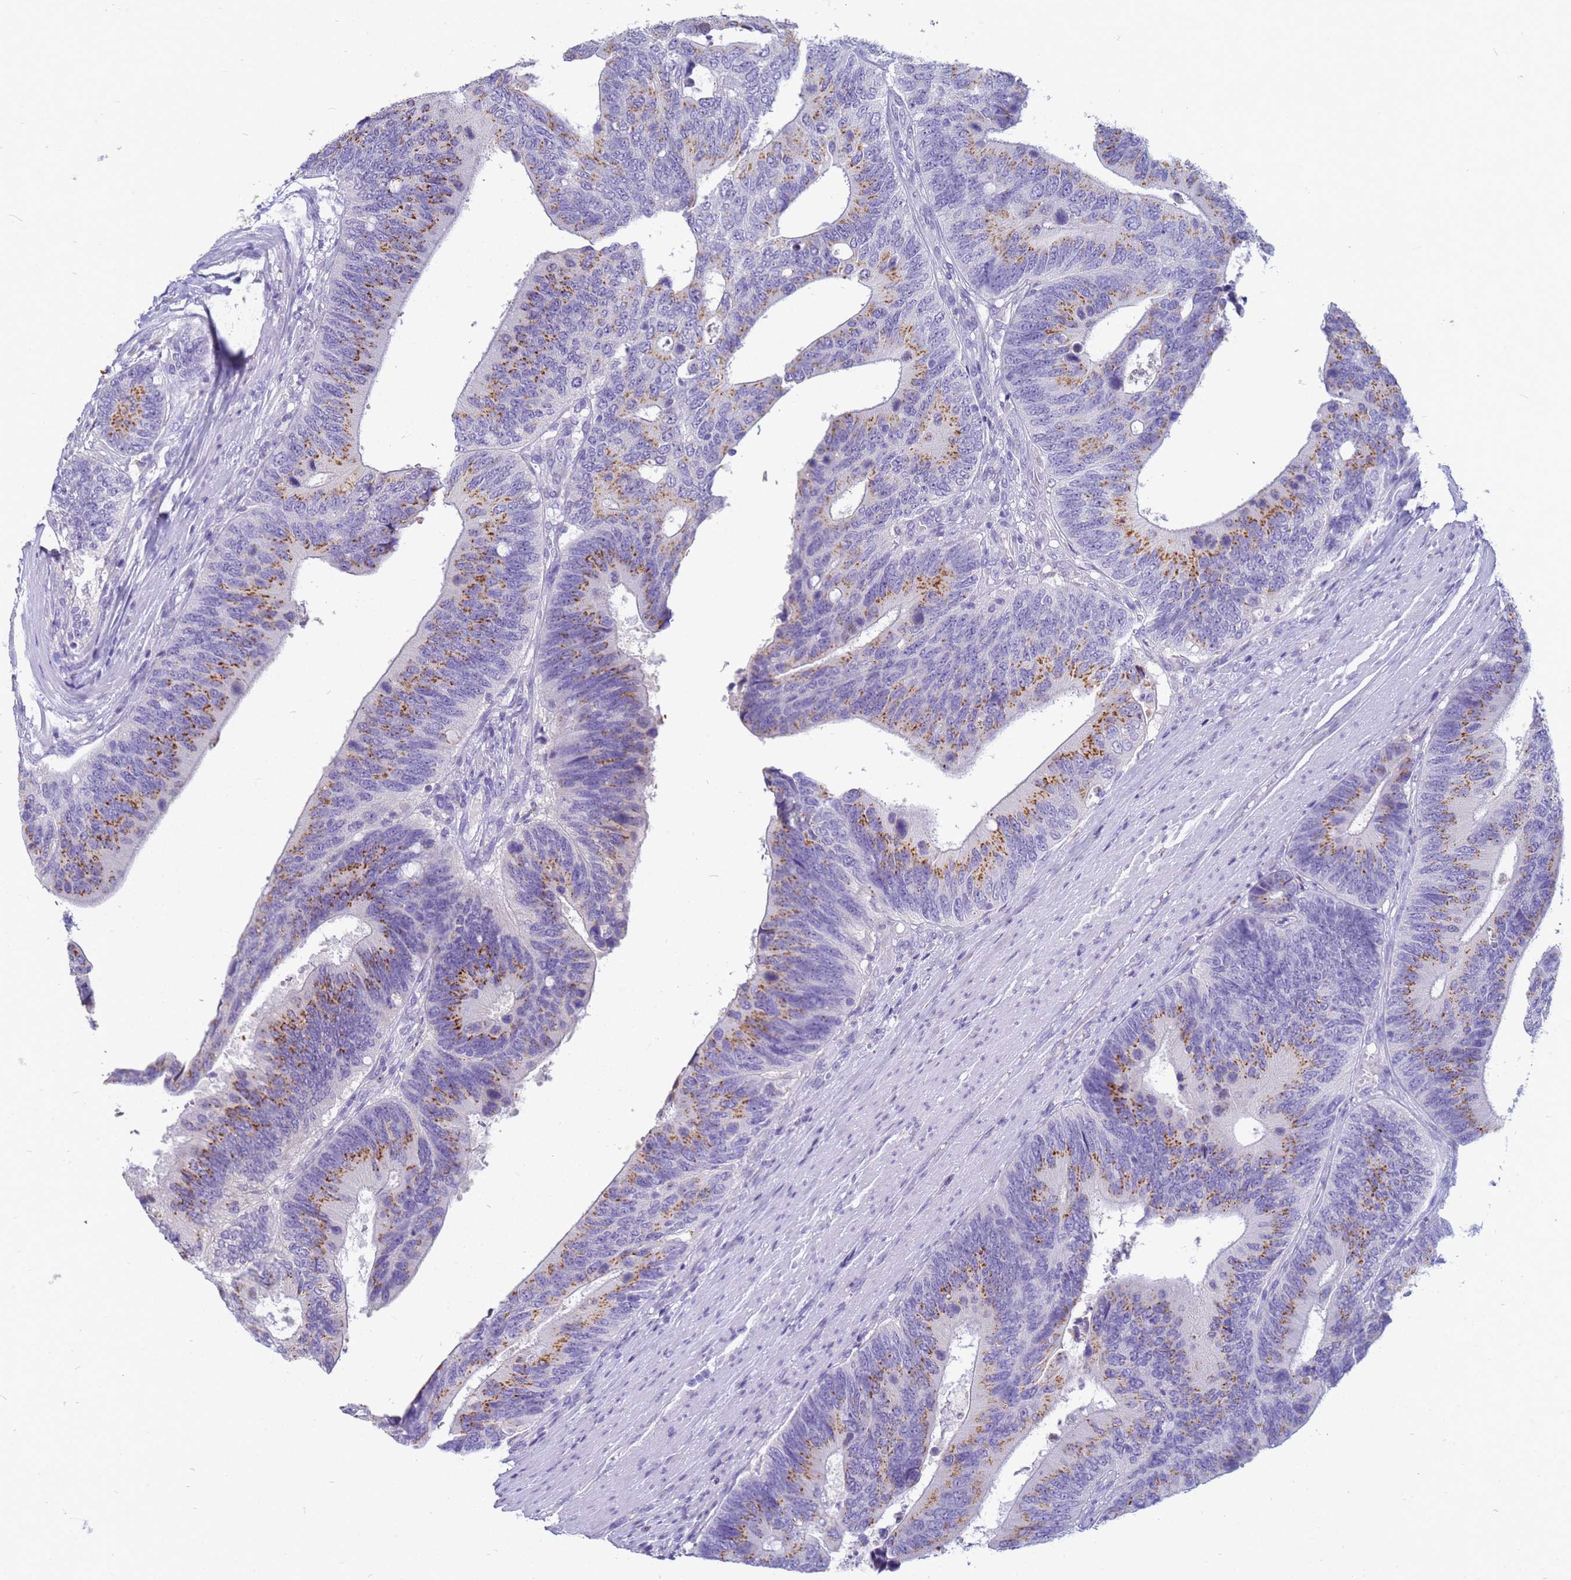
{"staining": {"intensity": "moderate", "quantity": ">75%", "location": "cytoplasmic/membranous"}, "tissue": "colorectal cancer", "cell_type": "Tumor cells", "image_type": "cancer", "snomed": [{"axis": "morphology", "description": "Adenocarcinoma, NOS"}, {"axis": "topography", "description": "Colon"}], "caption": "Protein analysis of colorectal cancer tissue displays moderate cytoplasmic/membranous expression in about >75% of tumor cells.", "gene": "B3GNT8", "patient": {"sex": "male", "age": 87}}